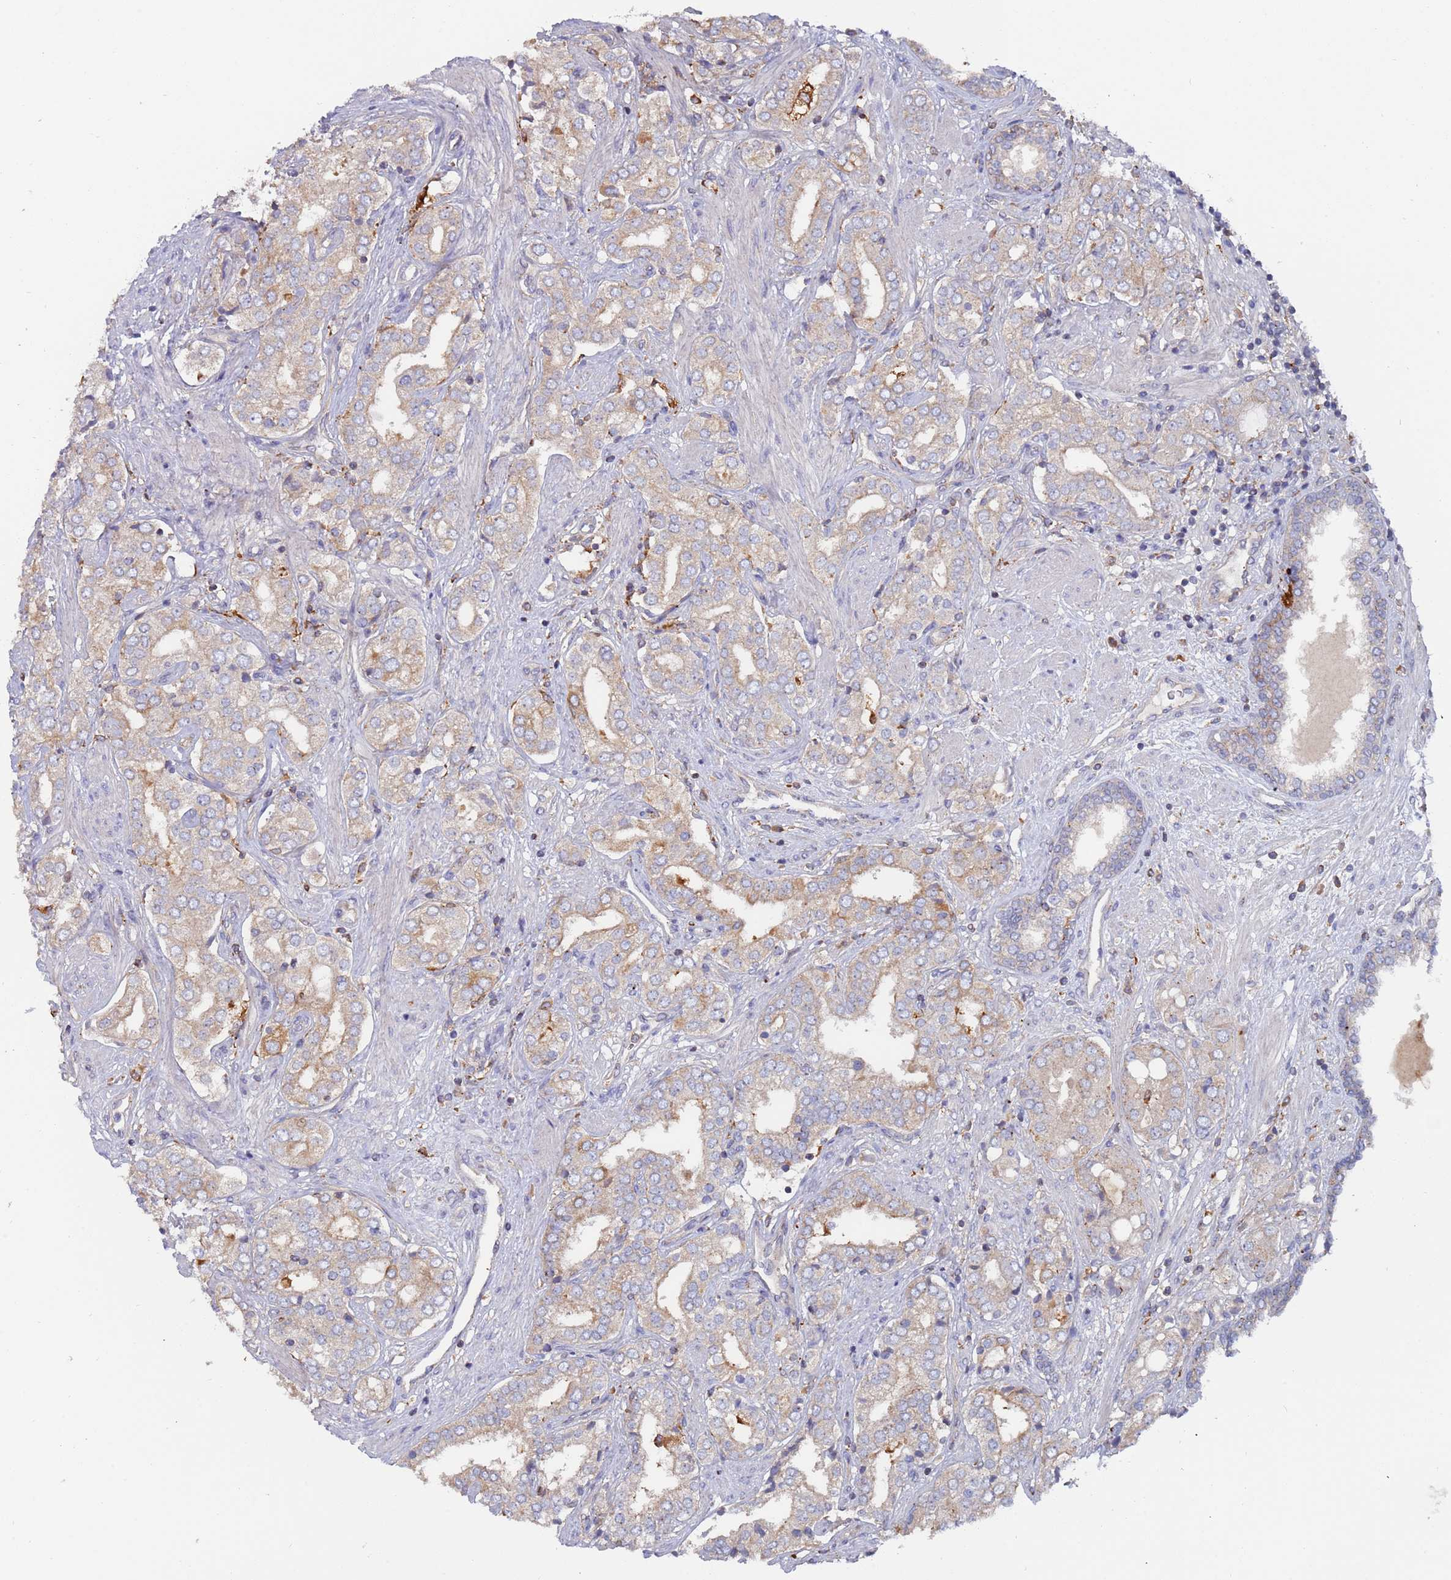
{"staining": {"intensity": "weak", "quantity": "25%-75%", "location": "cytoplasmic/membranous"}, "tissue": "prostate cancer", "cell_type": "Tumor cells", "image_type": "cancer", "snomed": [{"axis": "morphology", "description": "Adenocarcinoma, High grade"}, {"axis": "topography", "description": "Prostate"}], "caption": "The histopathology image shows a brown stain indicating the presence of a protein in the cytoplasmic/membranous of tumor cells in prostate cancer (adenocarcinoma (high-grade)).", "gene": "MALRD1", "patient": {"sex": "male", "age": 71}}